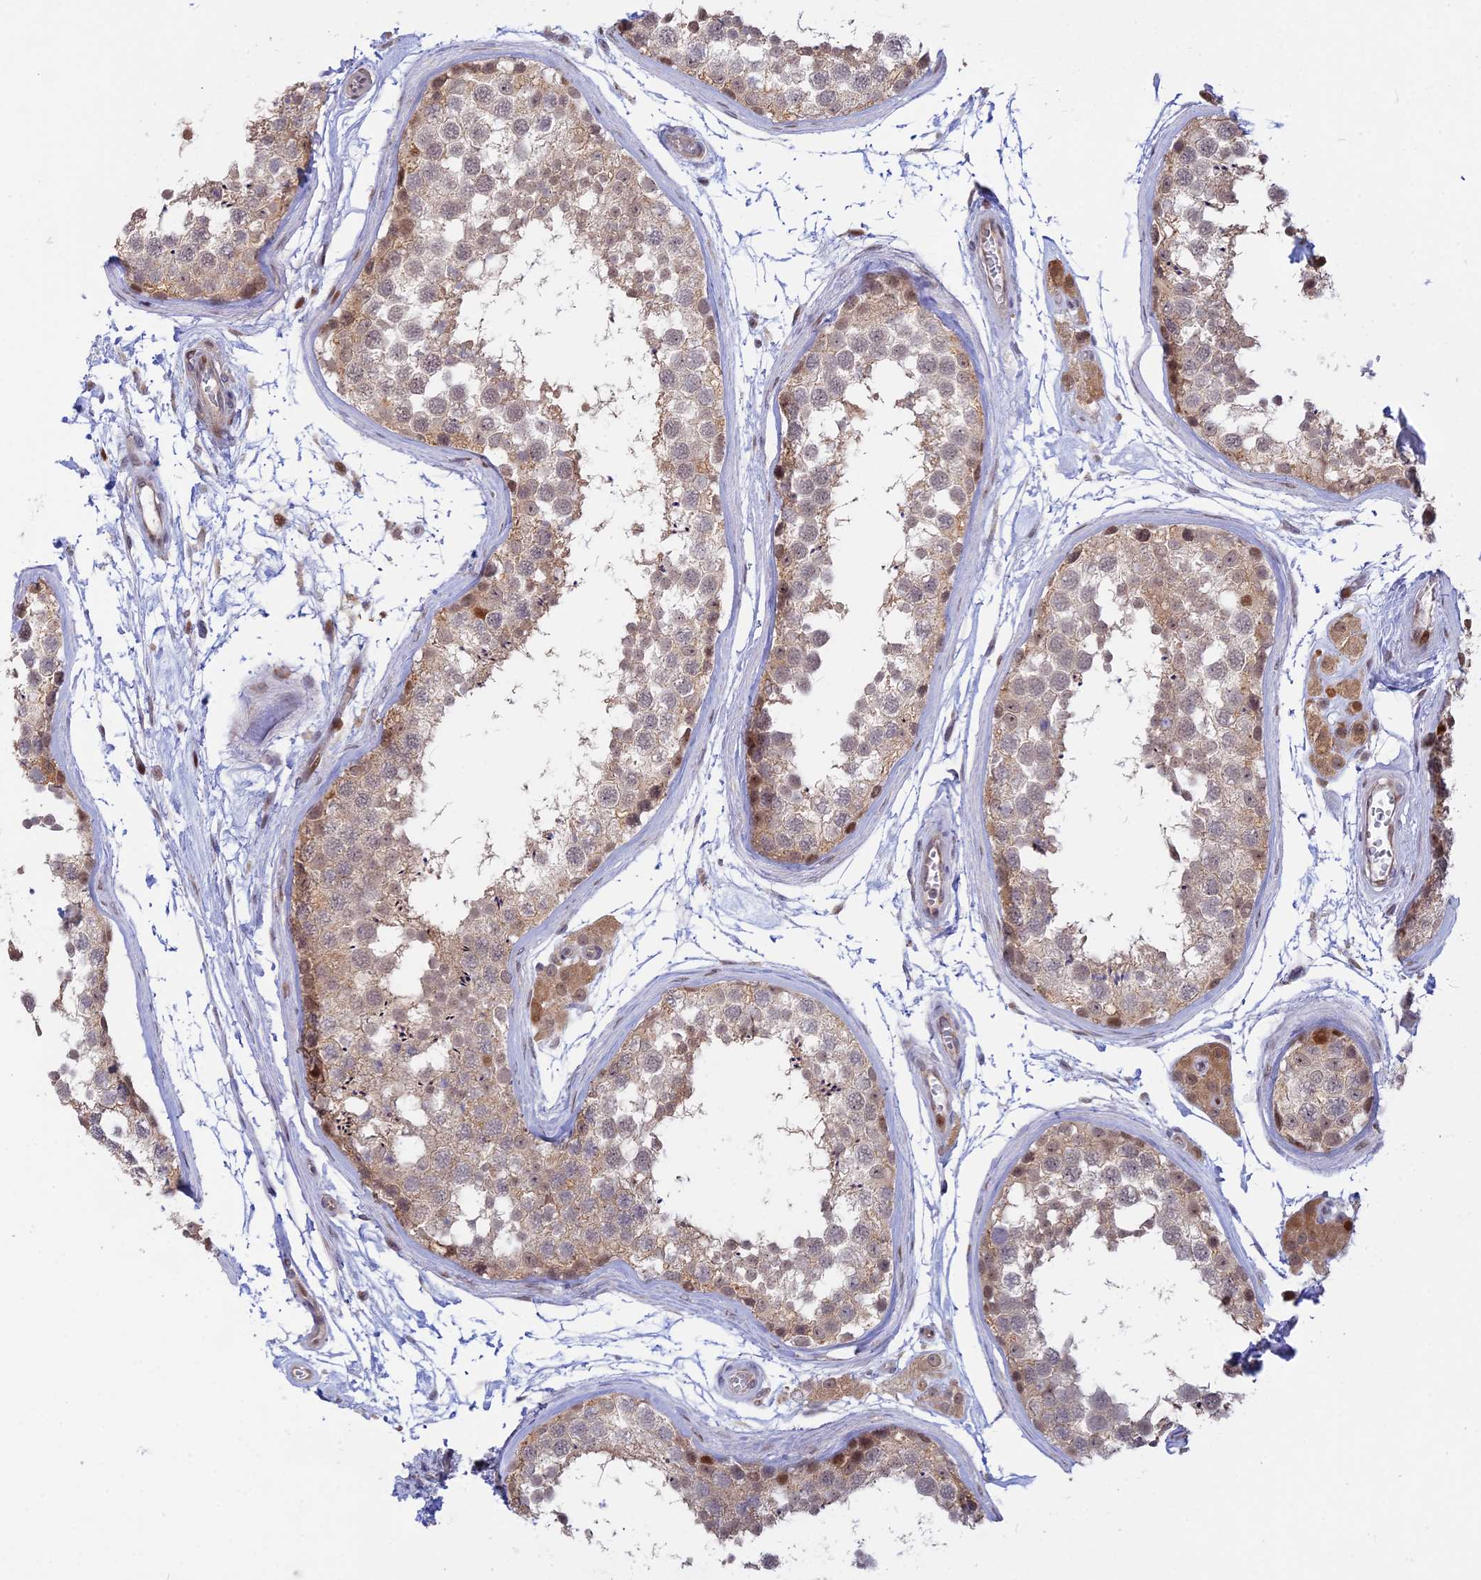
{"staining": {"intensity": "moderate", "quantity": "<25%", "location": "cytoplasmic/membranous,nuclear"}, "tissue": "testis", "cell_type": "Cells in seminiferous ducts", "image_type": "normal", "snomed": [{"axis": "morphology", "description": "Normal tissue, NOS"}, {"axis": "topography", "description": "Testis"}], "caption": "Immunohistochemical staining of normal testis demonstrates <25% levels of moderate cytoplasmic/membranous,nuclear protein expression in approximately <25% of cells in seminiferous ducts.", "gene": "GSKIP", "patient": {"sex": "male", "age": 56}}